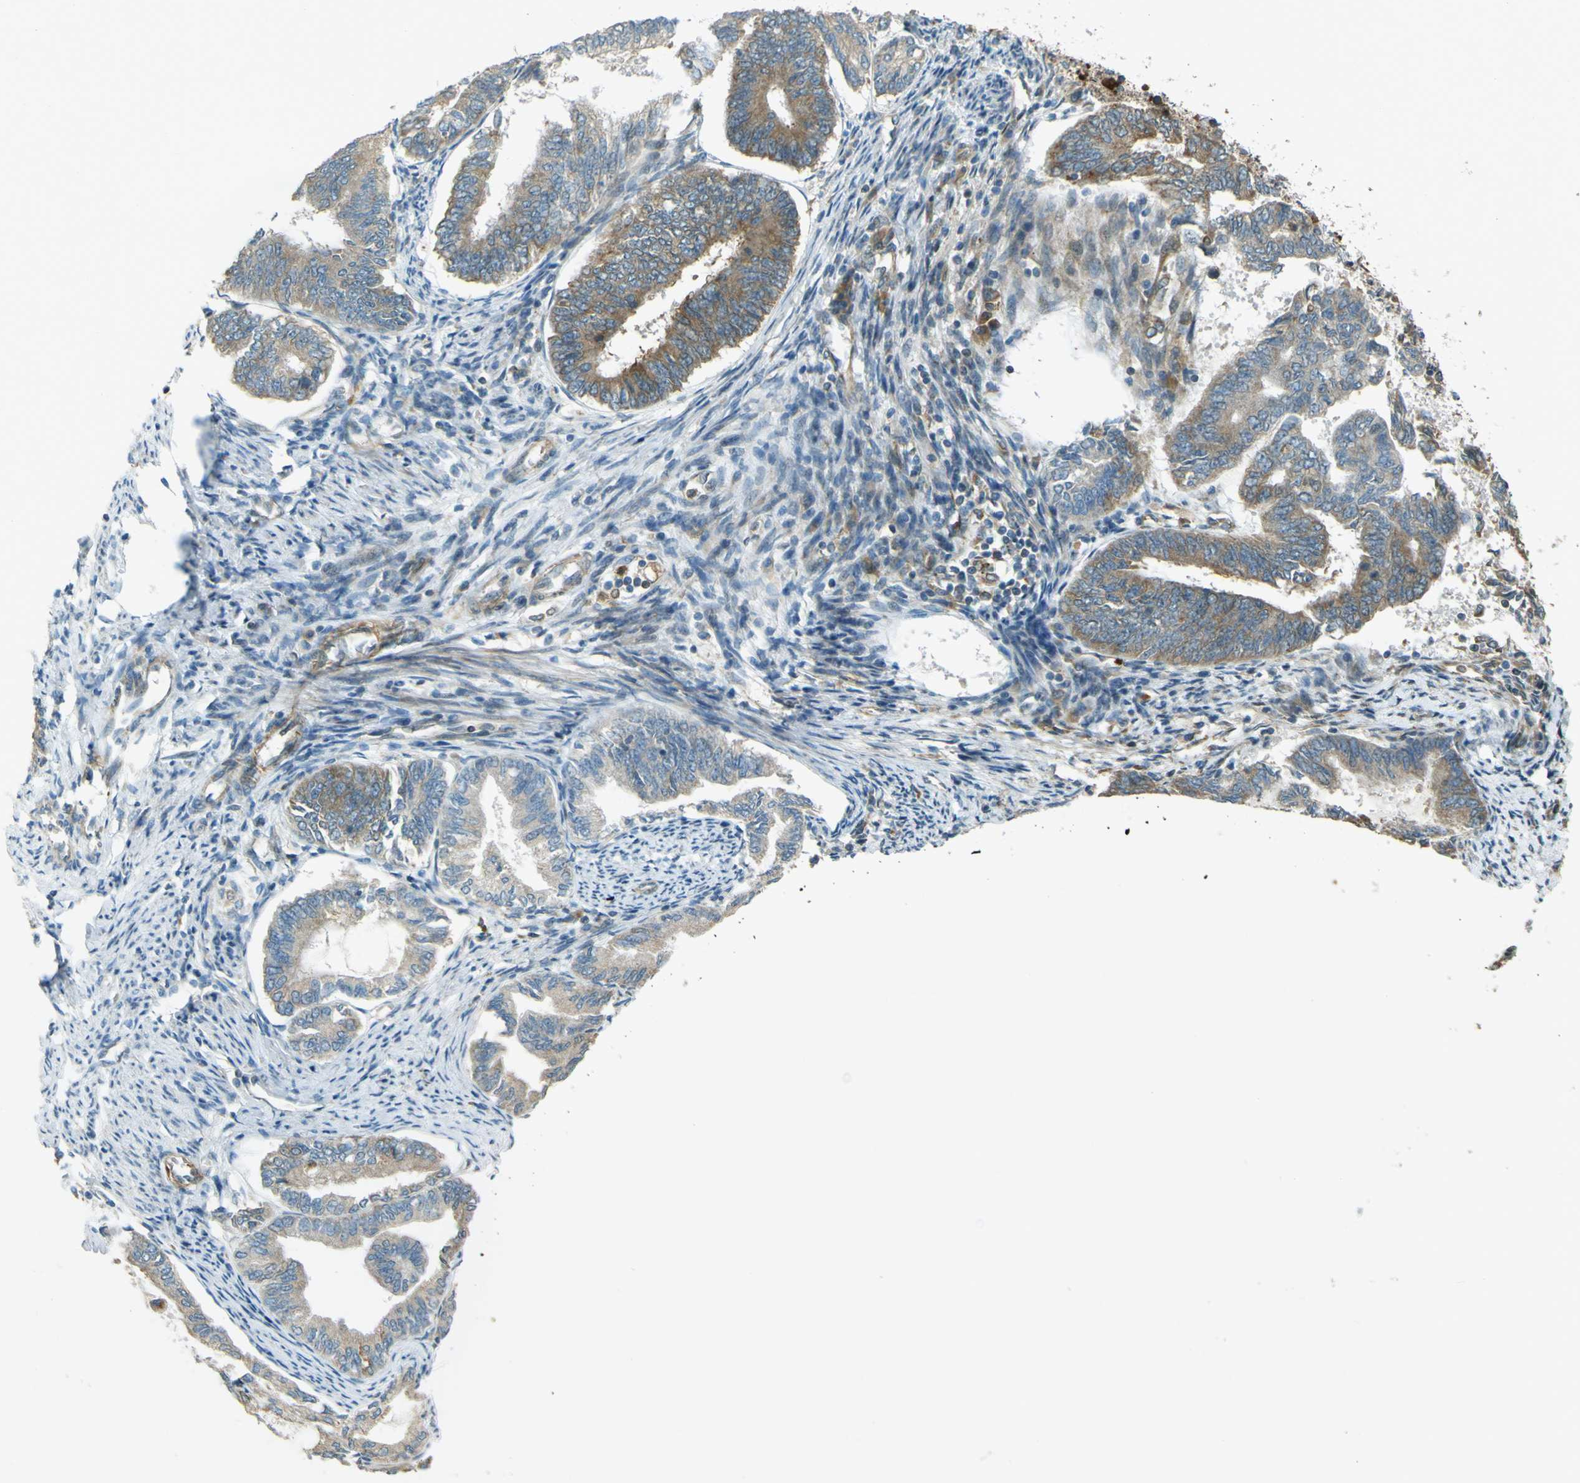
{"staining": {"intensity": "weak", "quantity": ">75%", "location": "cytoplasmic/membranous"}, "tissue": "endometrial cancer", "cell_type": "Tumor cells", "image_type": "cancer", "snomed": [{"axis": "morphology", "description": "Adenocarcinoma, NOS"}, {"axis": "topography", "description": "Endometrium"}], "caption": "Immunohistochemical staining of human endometrial adenocarcinoma demonstrates weak cytoplasmic/membranous protein staining in approximately >75% of tumor cells.", "gene": "LPCAT1", "patient": {"sex": "female", "age": 86}}